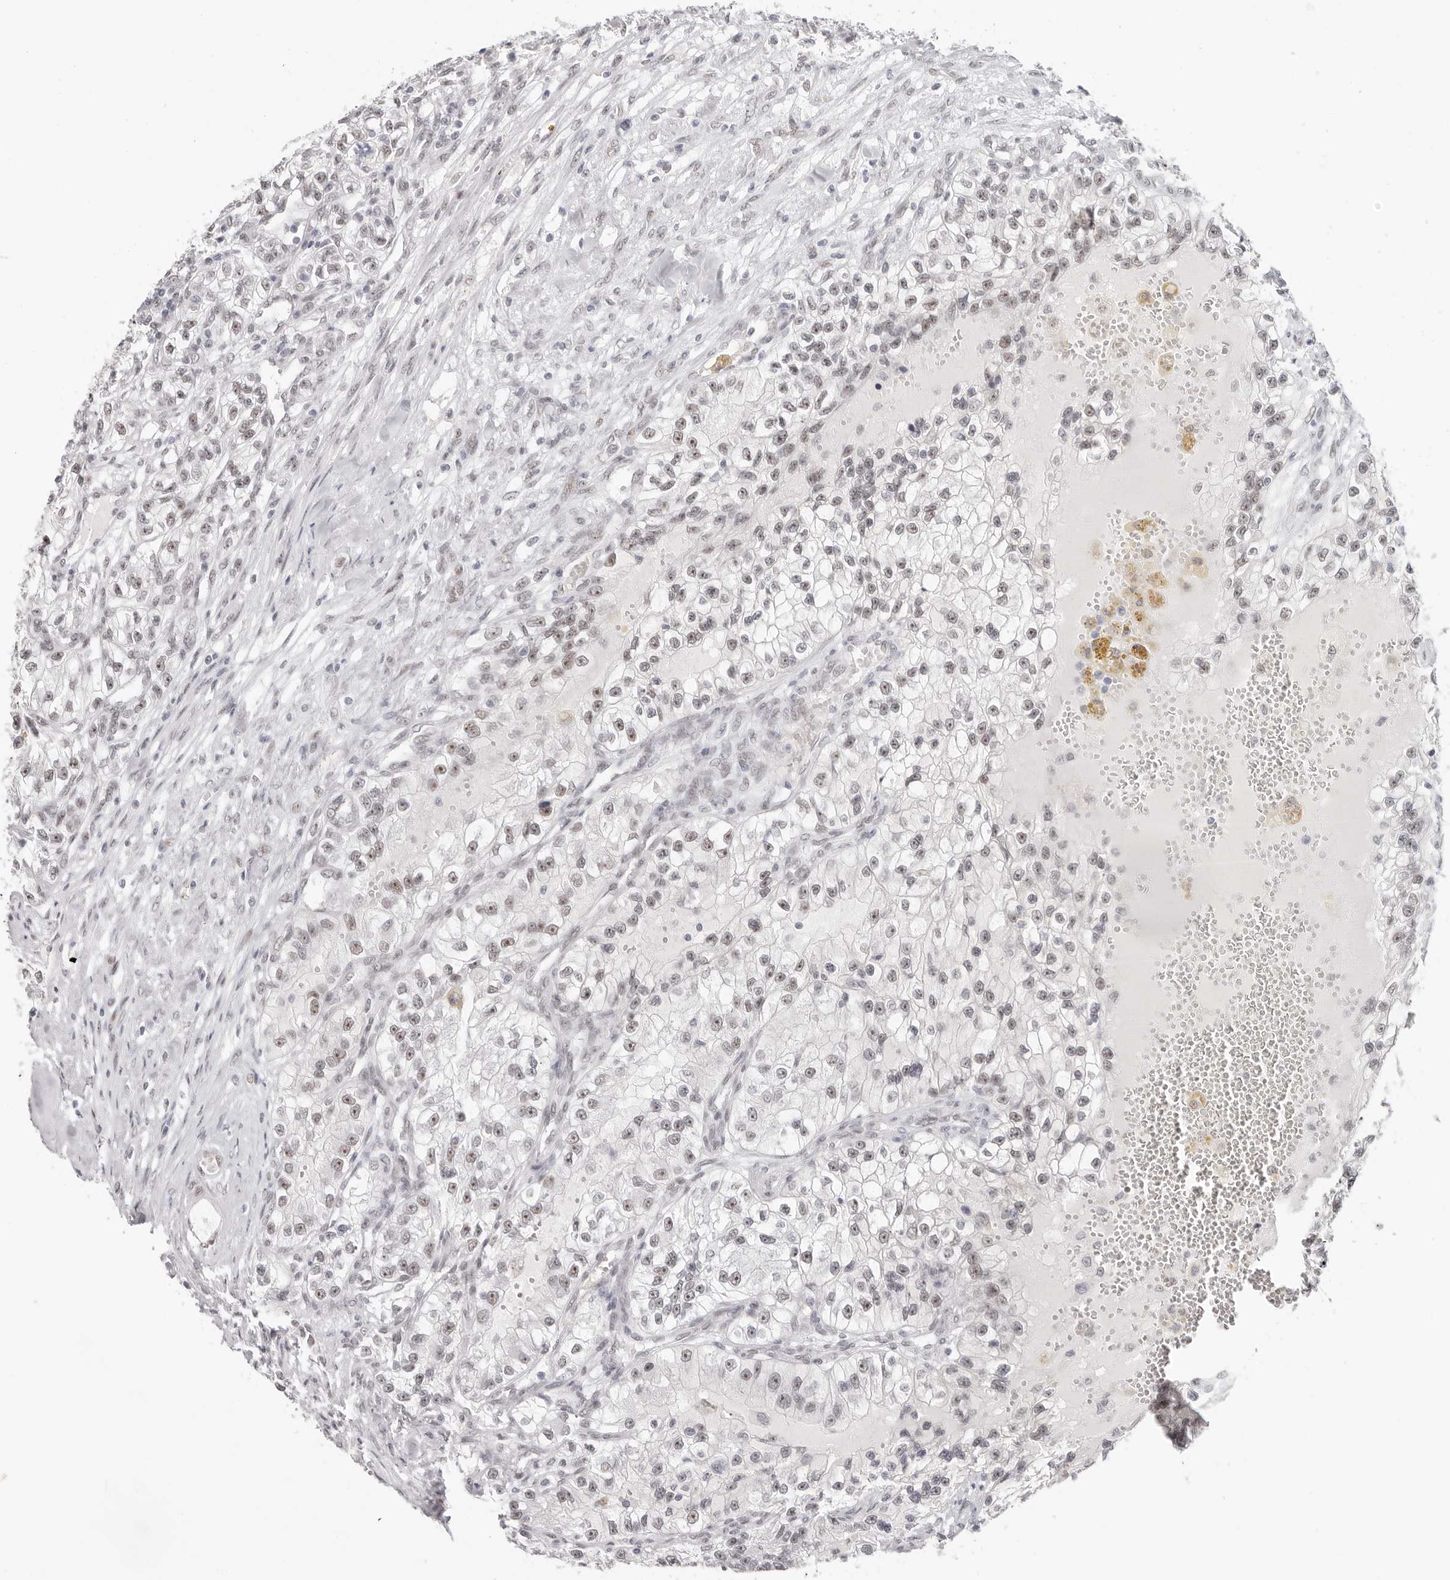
{"staining": {"intensity": "weak", "quantity": "<25%", "location": "nuclear"}, "tissue": "renal cancer", "cell_type": "Tumor cells", "image_type": "cancer", "snomed": [{"axis": "morphology", "description": "Adenocarcinoma, NOS"}, {"axis": "topography", "description": "Kidney"}], "caption": "IHC image of human renal cancer stained for a protein (brown), which displays no positivity in tumor cells.", "gene": "LARP7", "patient": {"sex": "female", "age": 57}}